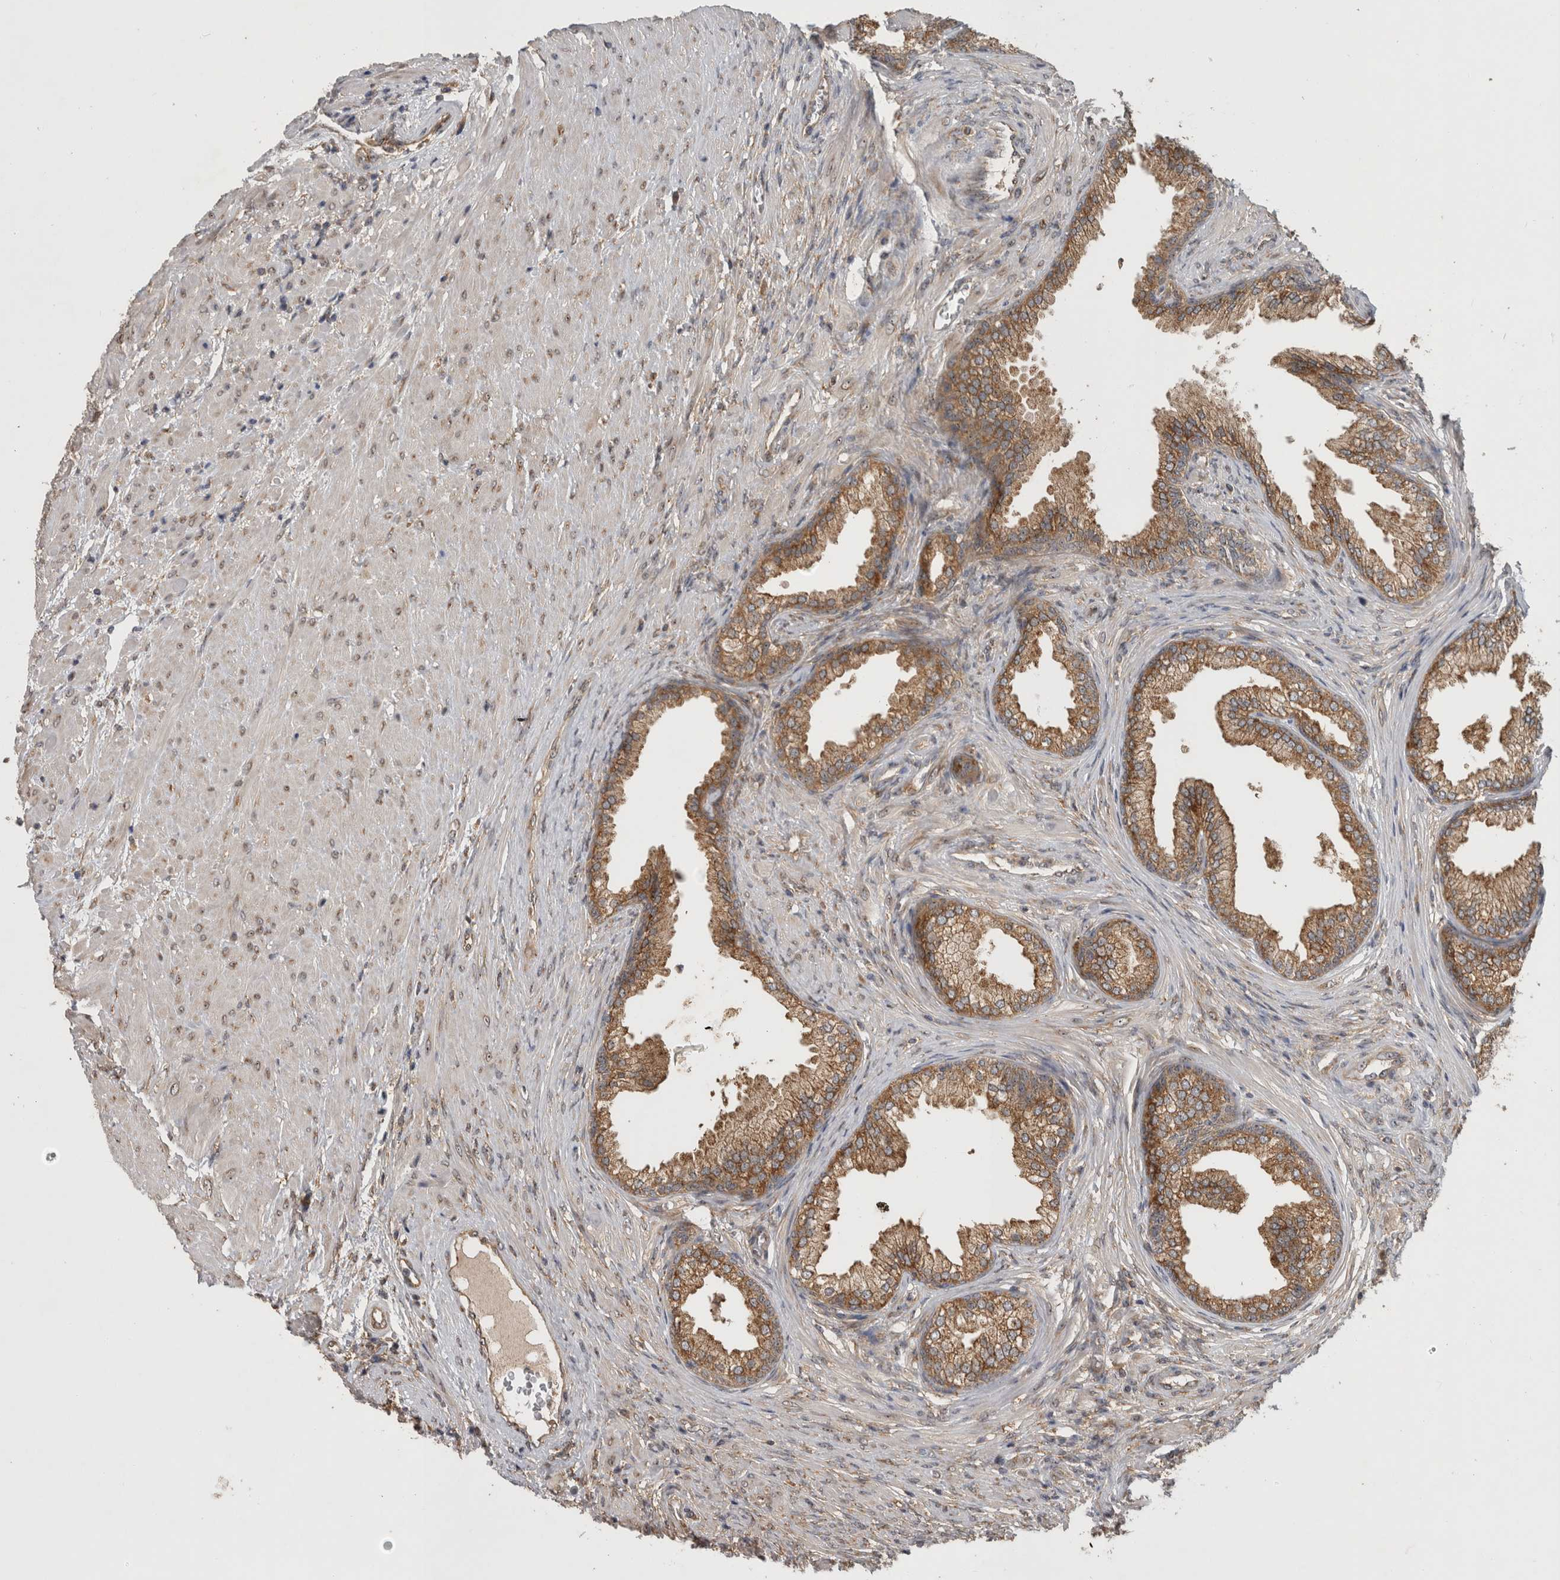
{"staining": {"intensity": "moderate", "quantity": ">75%", "location": "cytoplasmic/membranous"}, "tissue": "prostate", "cell_type": "Glandular cells", "image_type": "normal", "snomed": [{"axis": "morphology", "description": "Normal tissue, NOS"}, {"axis": "topography", "description": "Prostate"}], "caption": "Protein expression analysis of normal prostate demonstrates moderate cytoplasmic/membranous staining in approximately >75% of glandular cells.", "gene": "ATXN2", "patient": {"sex": "male", "age": 76}}